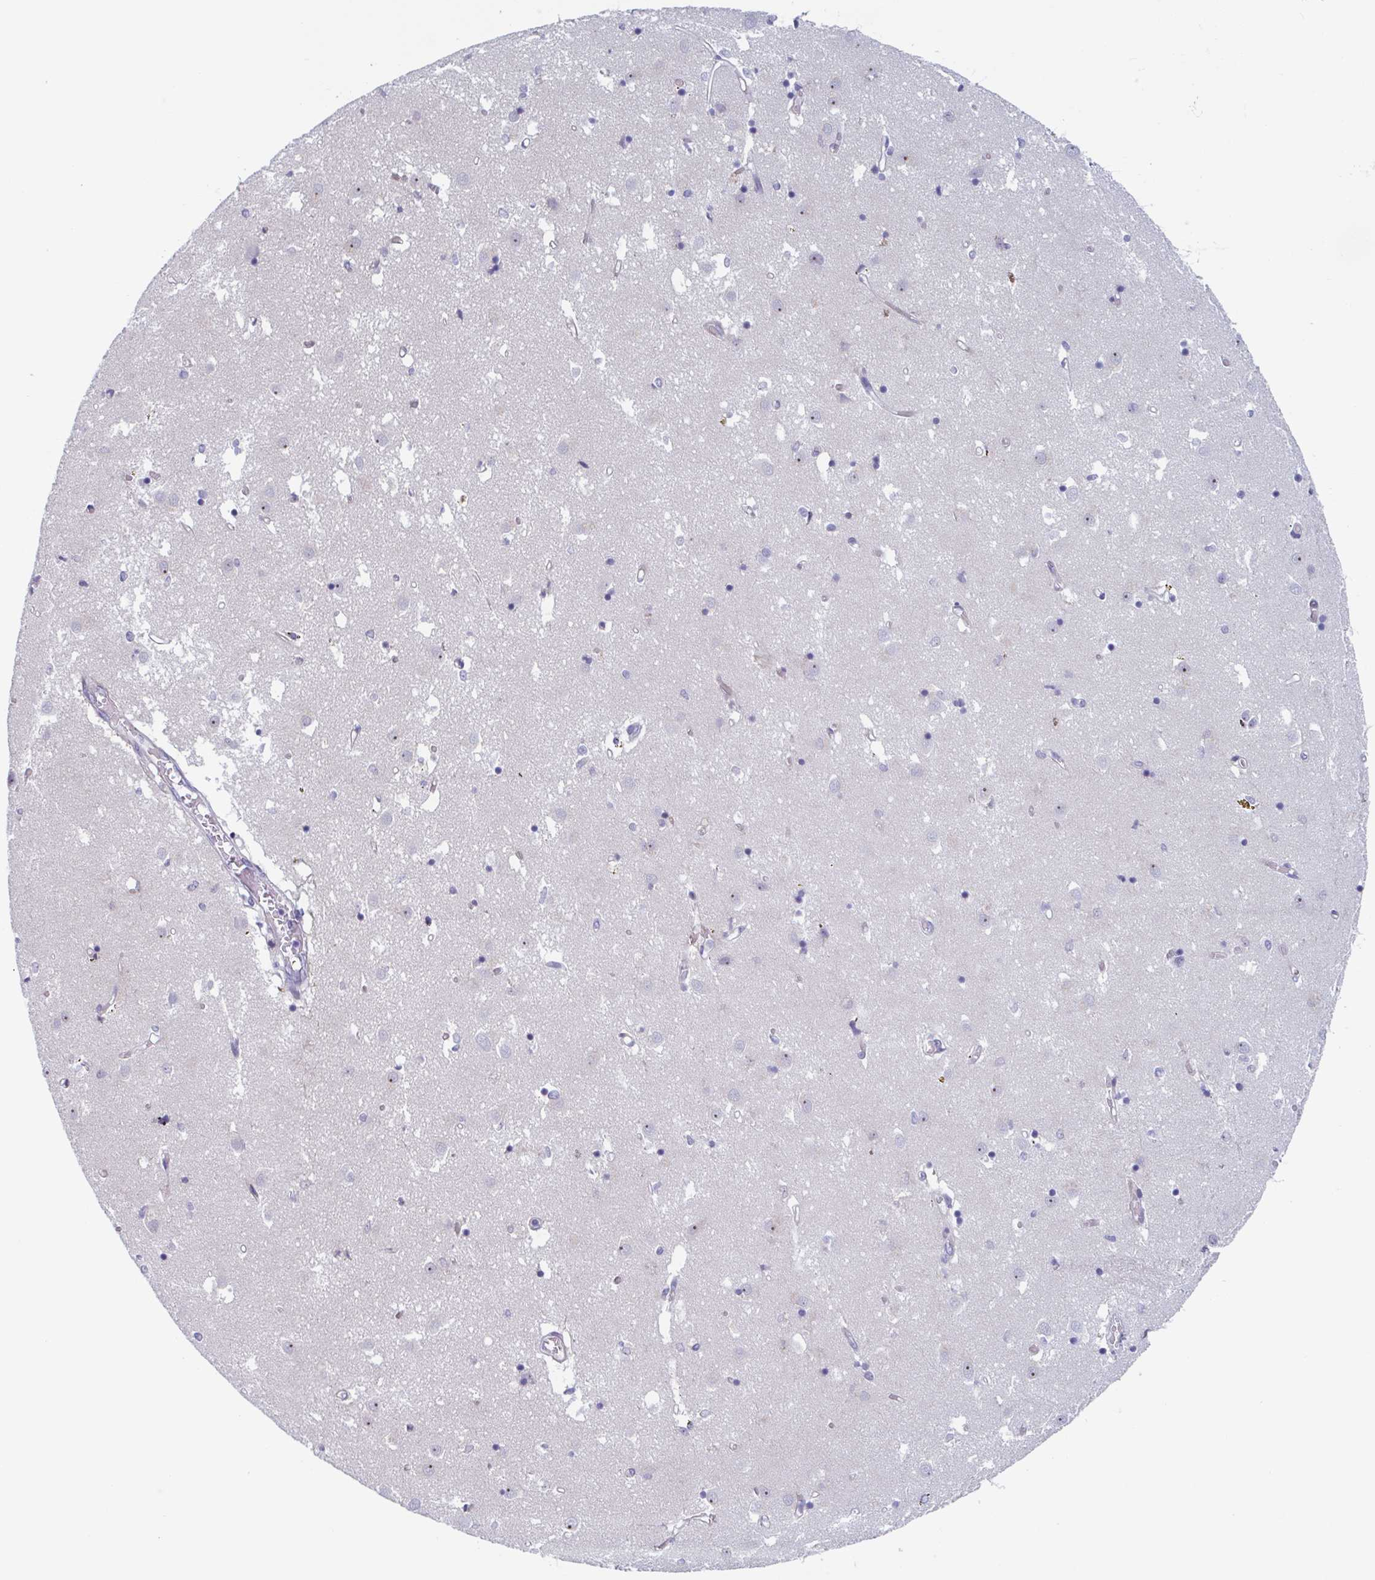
{"staining": {"intensity": "negative", "quantity": "none", "location": "none"}, "tissue": "caudate", "cell_type": "Glial cells", "image_type": "normal", "snomed": [{"axis": "morphology", "description": "Normal tissue, NOS"}, {"axis": "topography", "description": "Lateral ventricle wall"}], "caption": "Micrograph shows no significant protein positivity in glial cells of normal caudate. (Stains: DAB (3,3'-diaminobenzidine) immunohistochemistry (IHC) with hematoxylin counter stain, Microscopy: brightfield microscopy at high magnification).", "gene": "DUXA", "patient": {"sex": "male", "age": 70}}